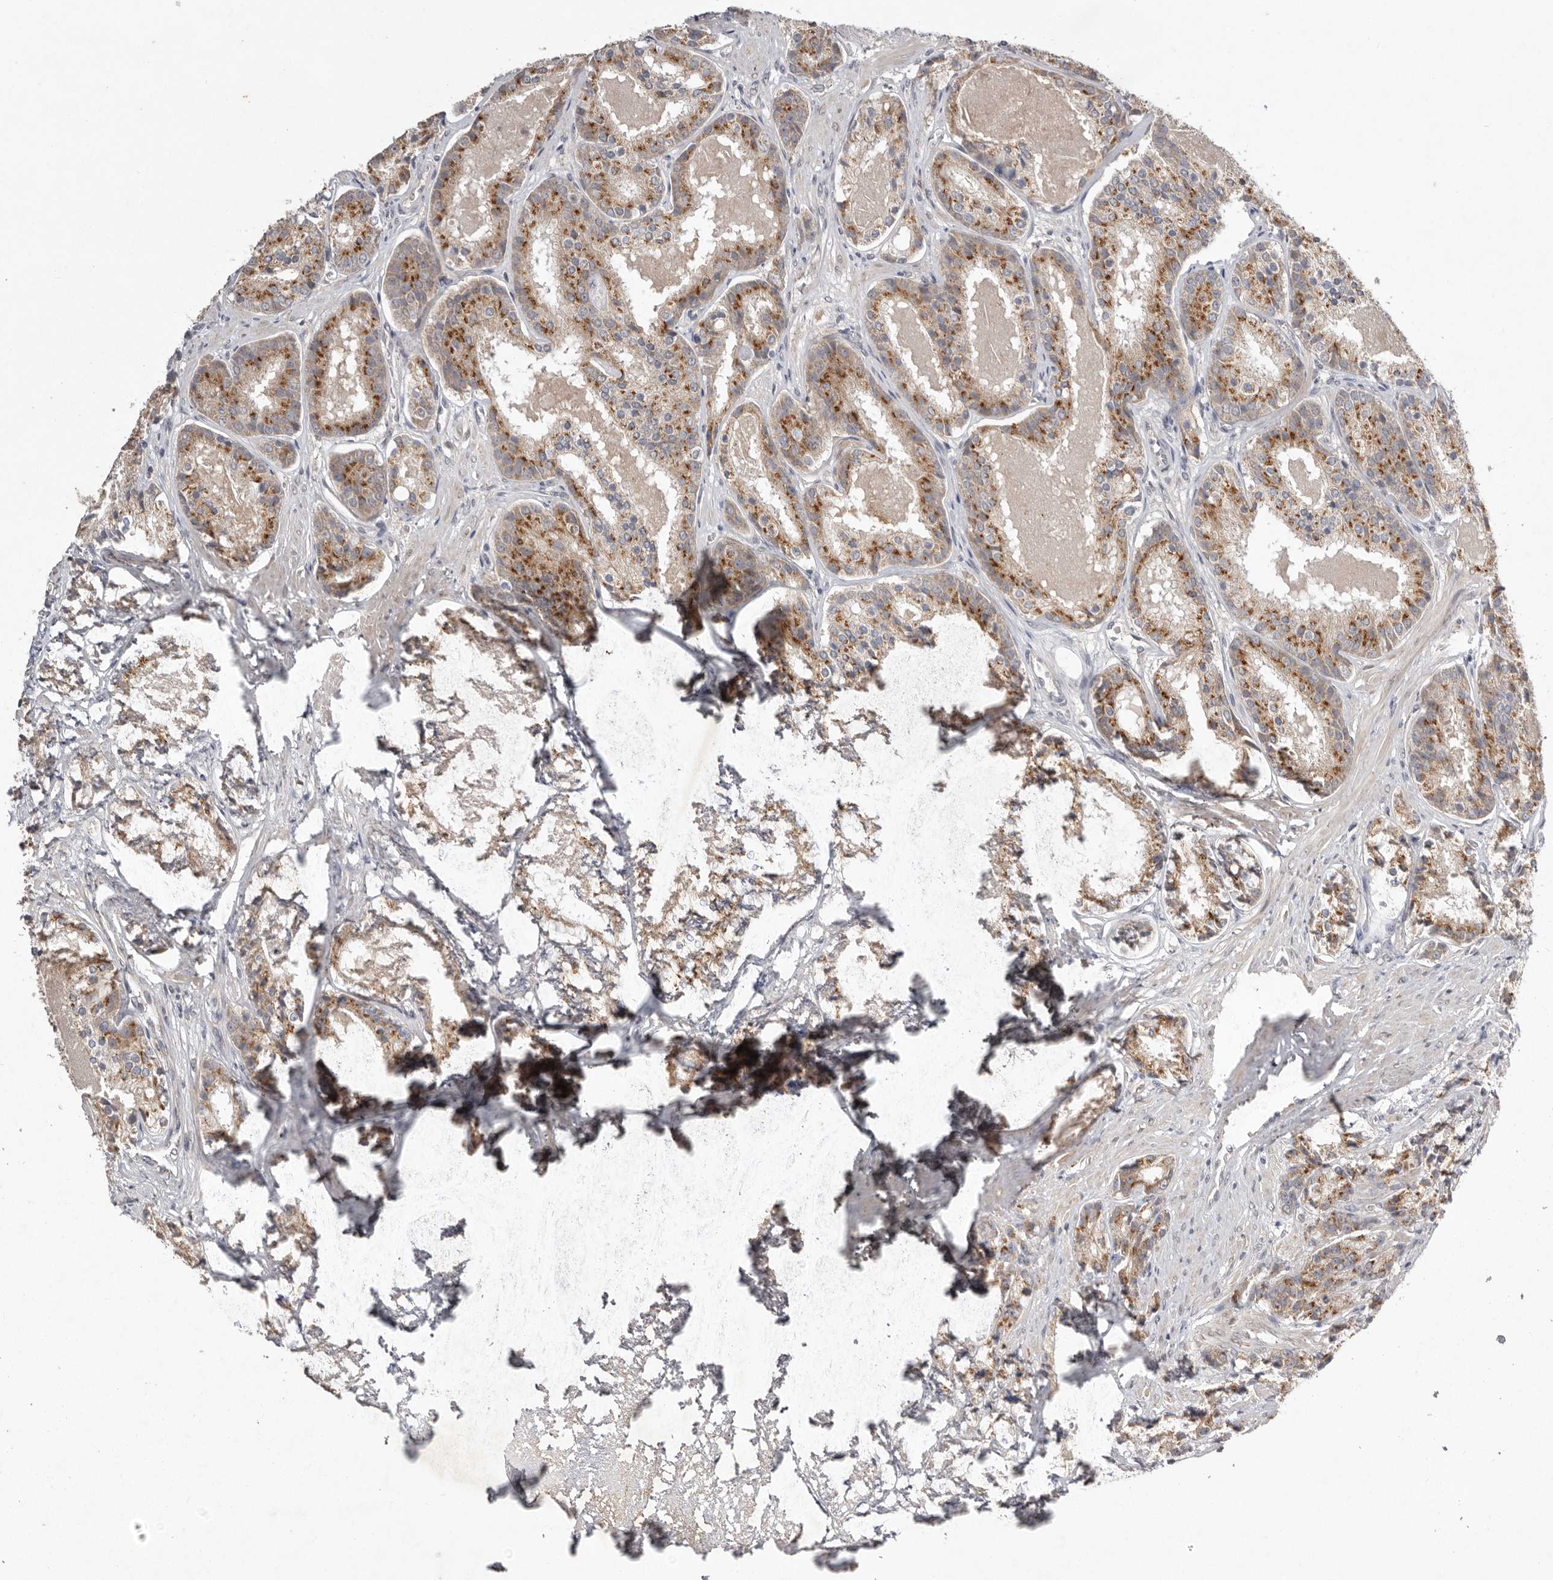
{"staining": {"intensity": "moderate", "quantity": ">75%", "location": "cytoplasmic/membranous"}, "tissue": "prostate cancer", "cell_type": "Tumor cells", "image_type": "cancer", "snomed": [{"axis": "morphology", "description": "Adenocarcinoma, High grade"}, {"axis": "topography", "description": "Prostate"}], "caption": "Protein expression analysis of high-grade adenocarcinoma (prostate) displays moderate cytoplasmic/membranous expression in about >75% of tumor cells.", "gene": "NSUN4", "patient": {"sex": "male", "age": 60}}